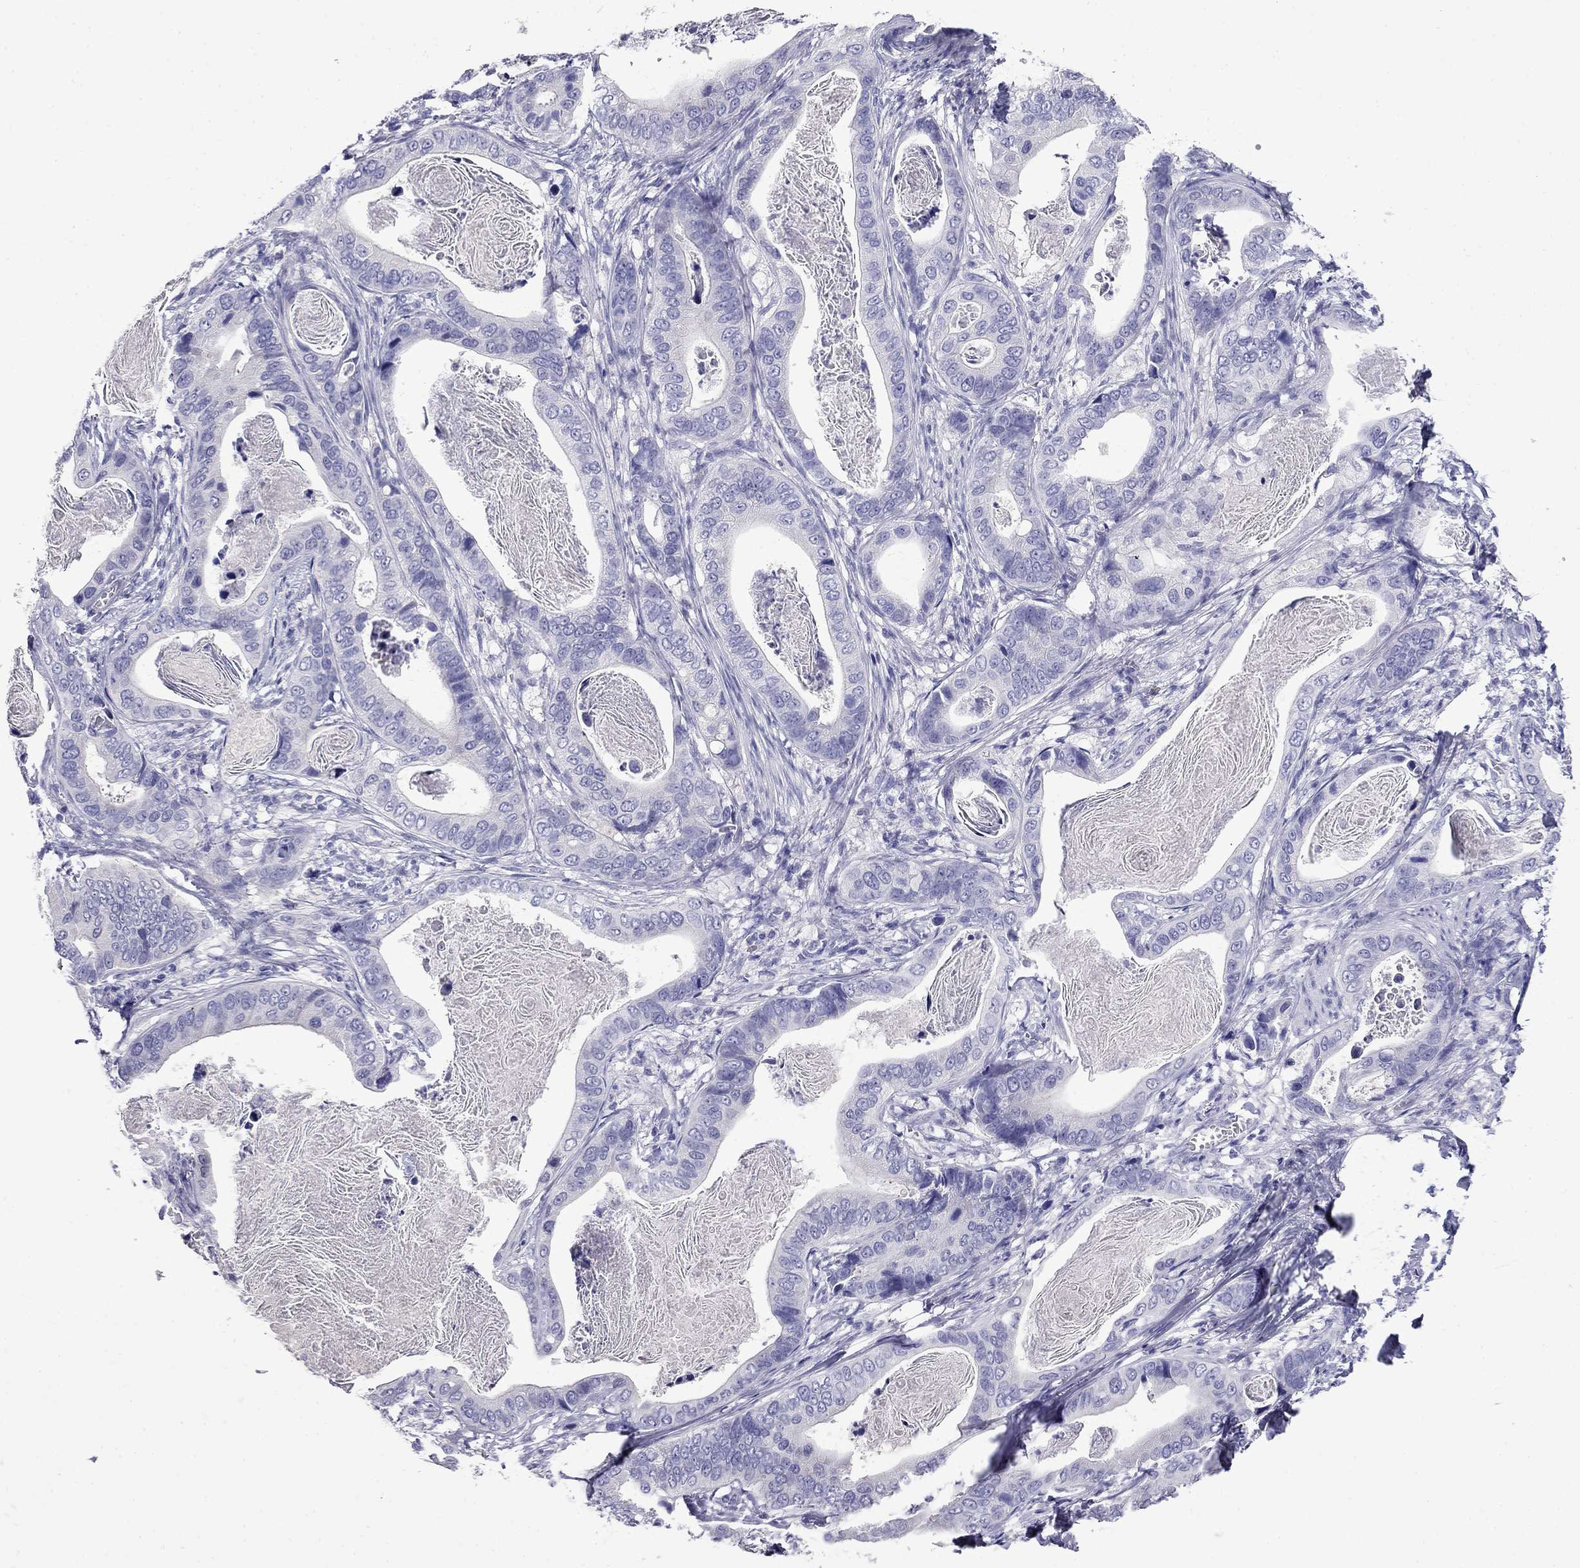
{"staining": {"intensity": "negative", "quantity": "none", "location": "none"}, "tissue": "stomach cancer", "cell_type": "Tumor cells", "image_type": "cancer", "snomed": [{"axis": "morphology", "description": "Adenocarcinoma, NOS"}, {"axis": "topography", "description": "Stomach"}], "caption": "Tumor cells show no significant protein expression in stomach adenocarcinoma.", "gene": "MYO15A", "patient": {"sex": "male", "age": 84}}